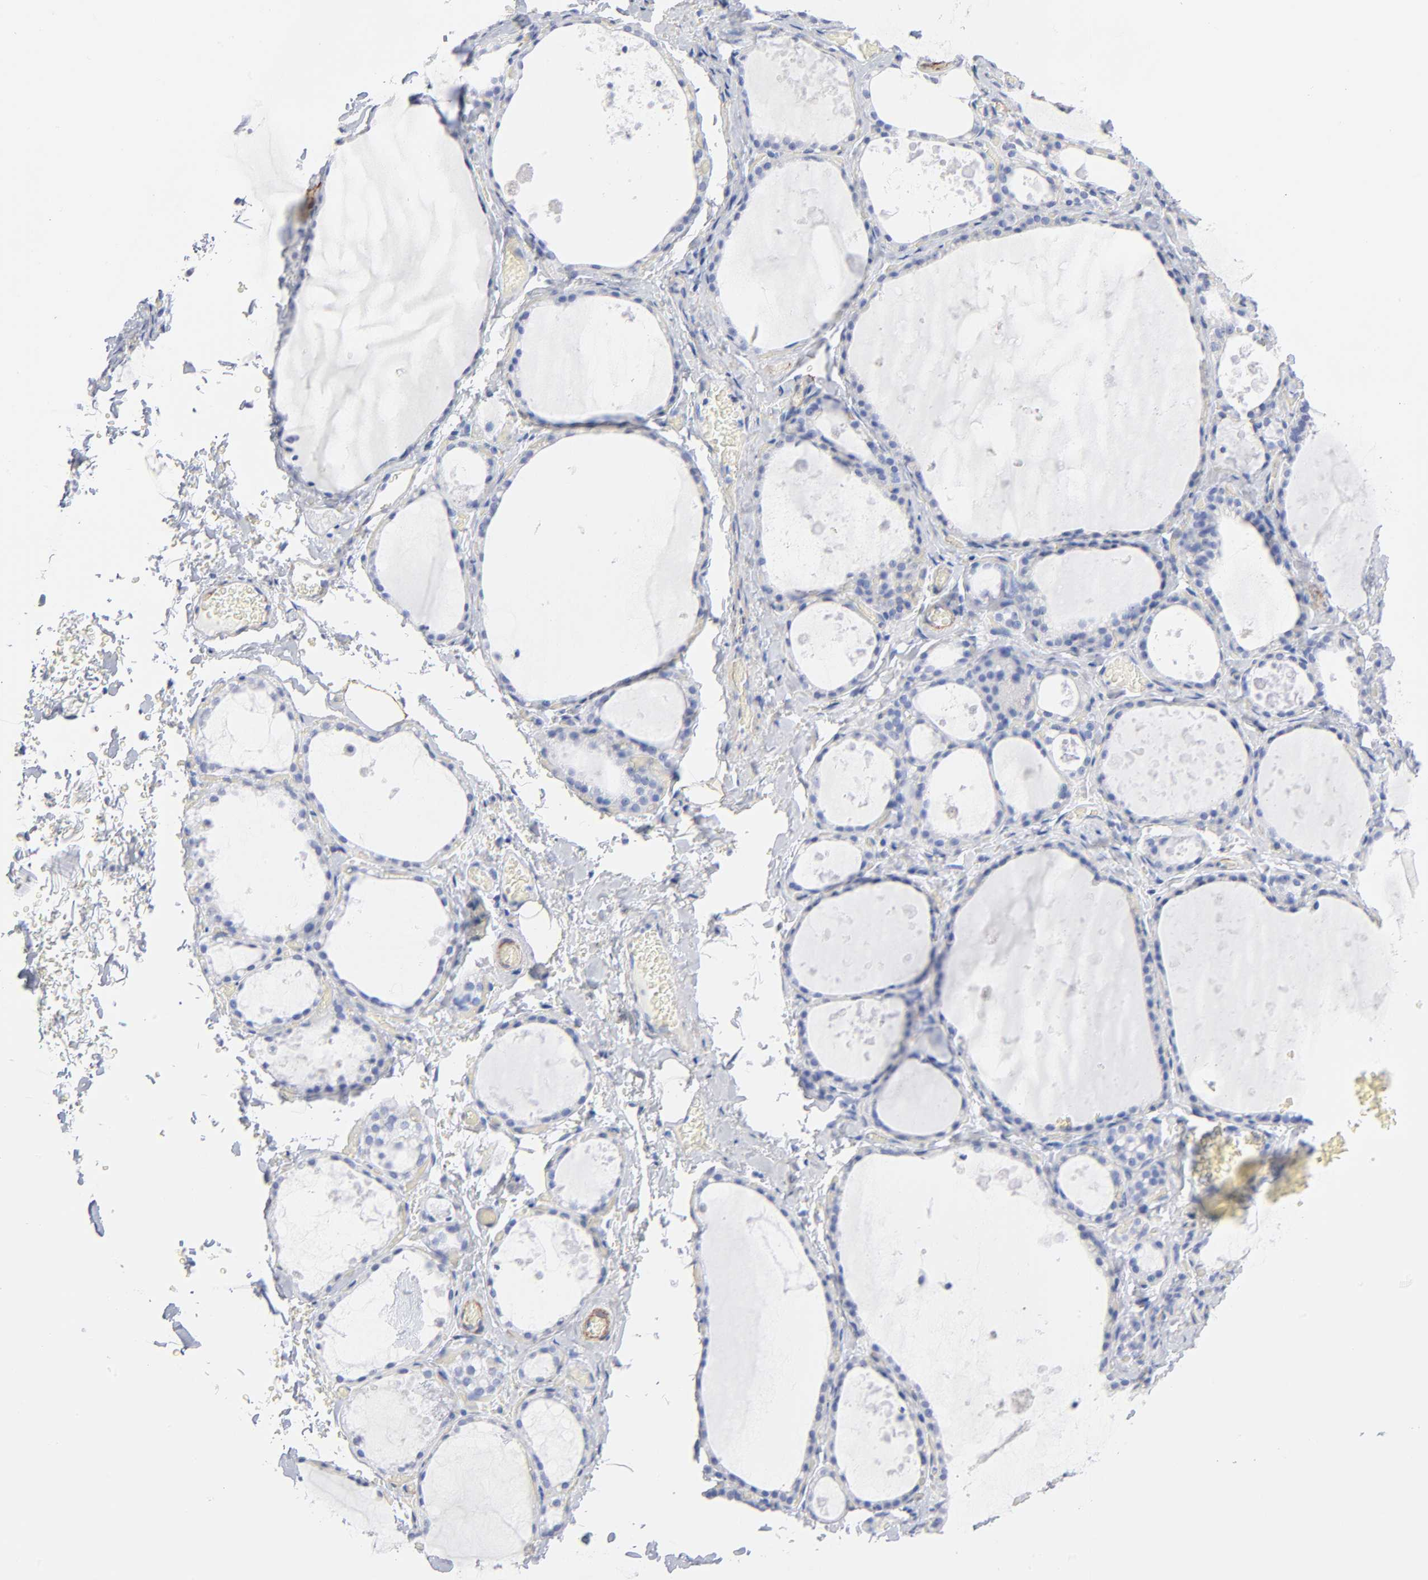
{"staining": {"intensity": "negative", "quantity": "none", "location": "none"}, "tissue": "thyroid gland", "cell_type": "Glandular cells", "image_type": "normal", "snomed": [{"axis": "morphology", "description": "Normal tissue, NOS"}, {"axis": "topography", "description": "Thyroid gland"}], "caption": "Immunohistochemistry photomicrograph of normal thyroid gland stained for a protein (brown), which displays no expression in glandular cells.", "gene": "AGTR1", "patient": {"sex": "male", "age": 61}}